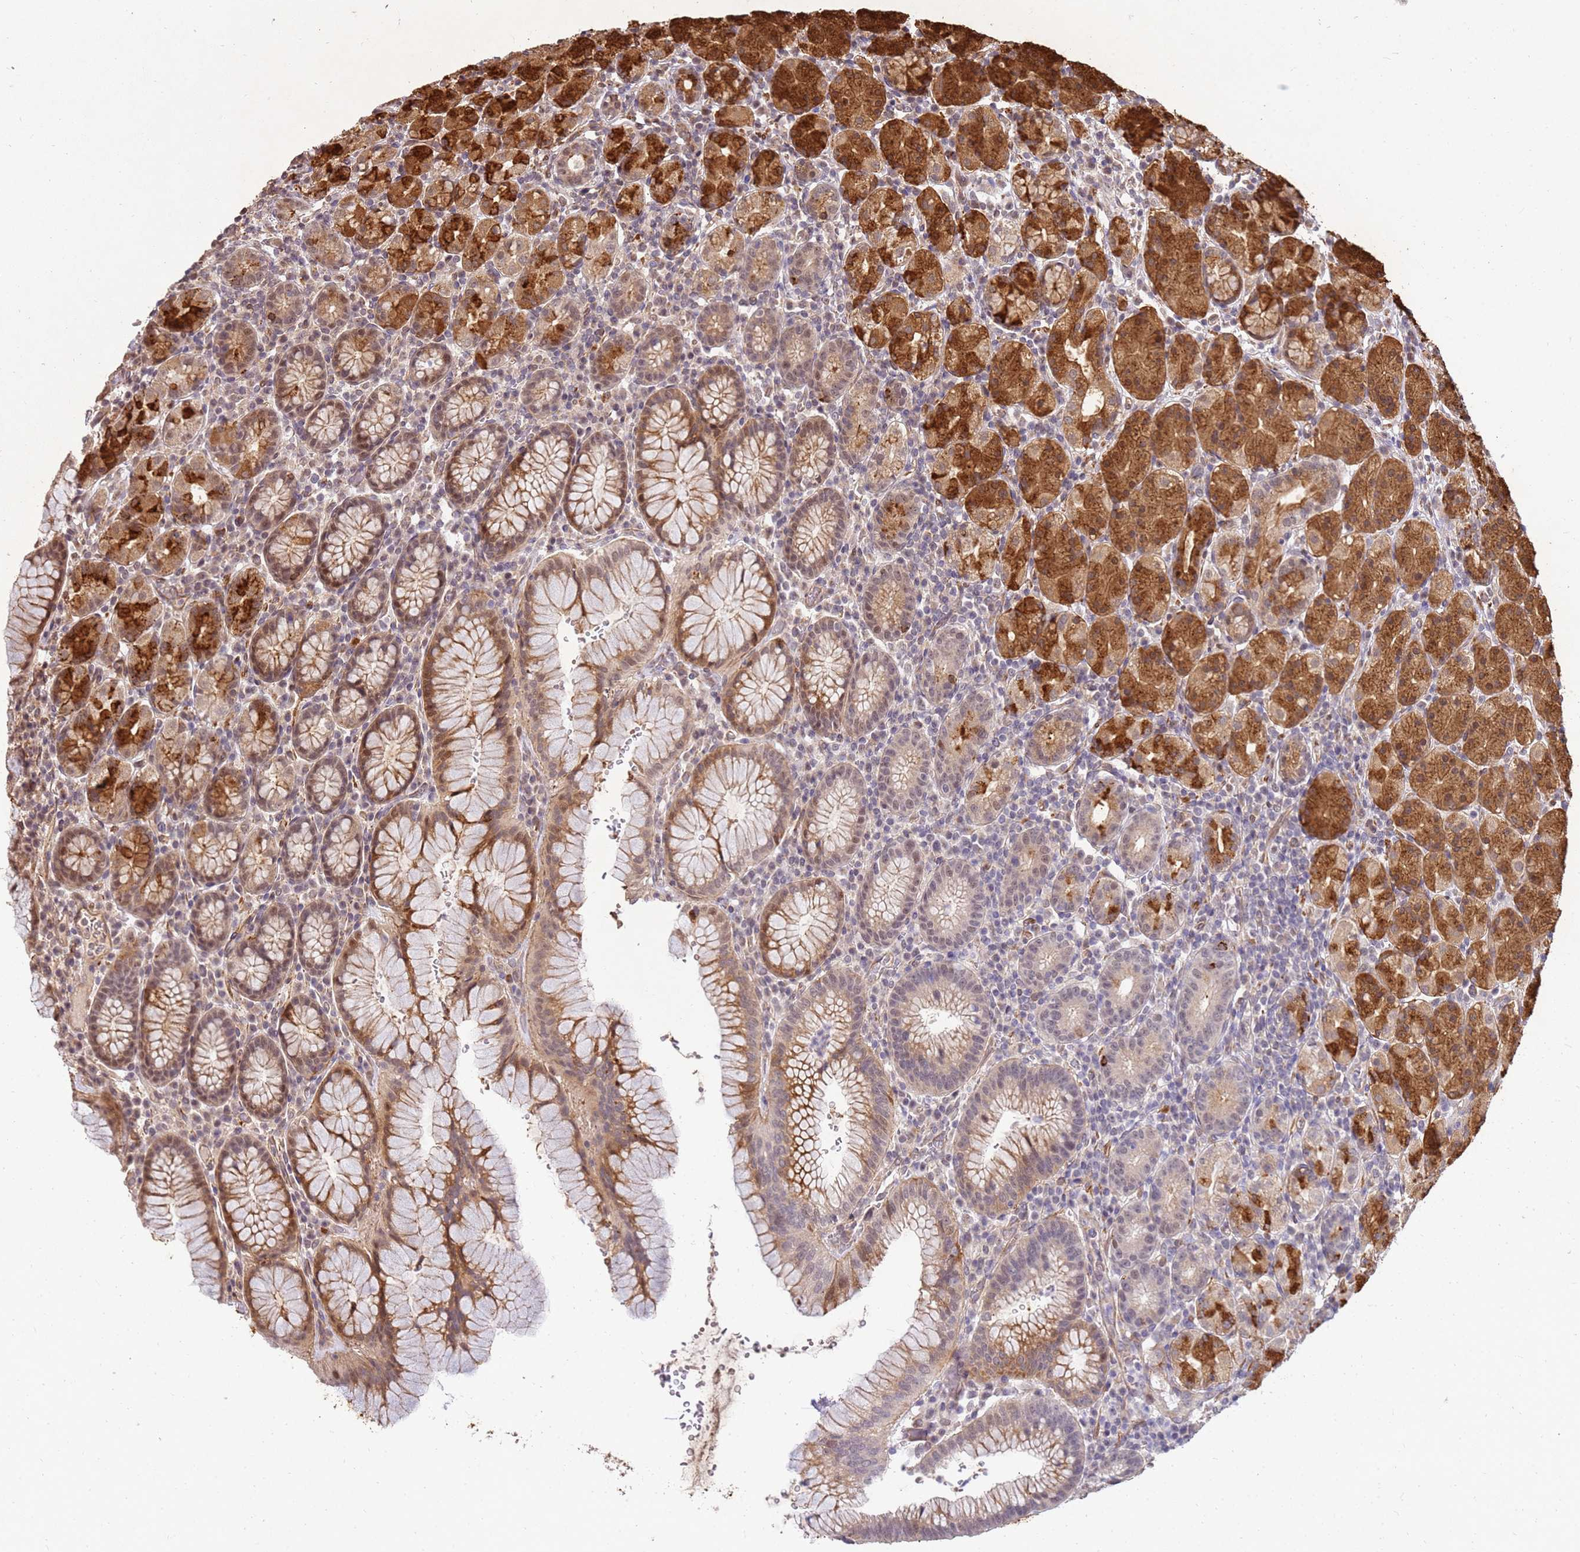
{"staining": {"intensity": "strong", "quantity": "25%-75%", "location": "cytoplasmic/membranous,nuclear"}, "tissue": "stomach", "cell_type": "Glandular cells", "image_type": "normal", "snomed": [{"axis": "morphology", "description": "Normal tissue, NOS"}, {"axis": "topography", "description": "Stomach, upper"}, {"axis": "topography", "description": "Stomach"}], "caption": "Strong cytoplasmic/membranous,nuclear staining is appreciated in about 25%-75% of glandular cells in unremarkable stomach. Immunohistochemistry stains the protein in brown and the nuclei are stained blue.", "gene": "ST18", "patient": {"sex": "male", "age": 62}}